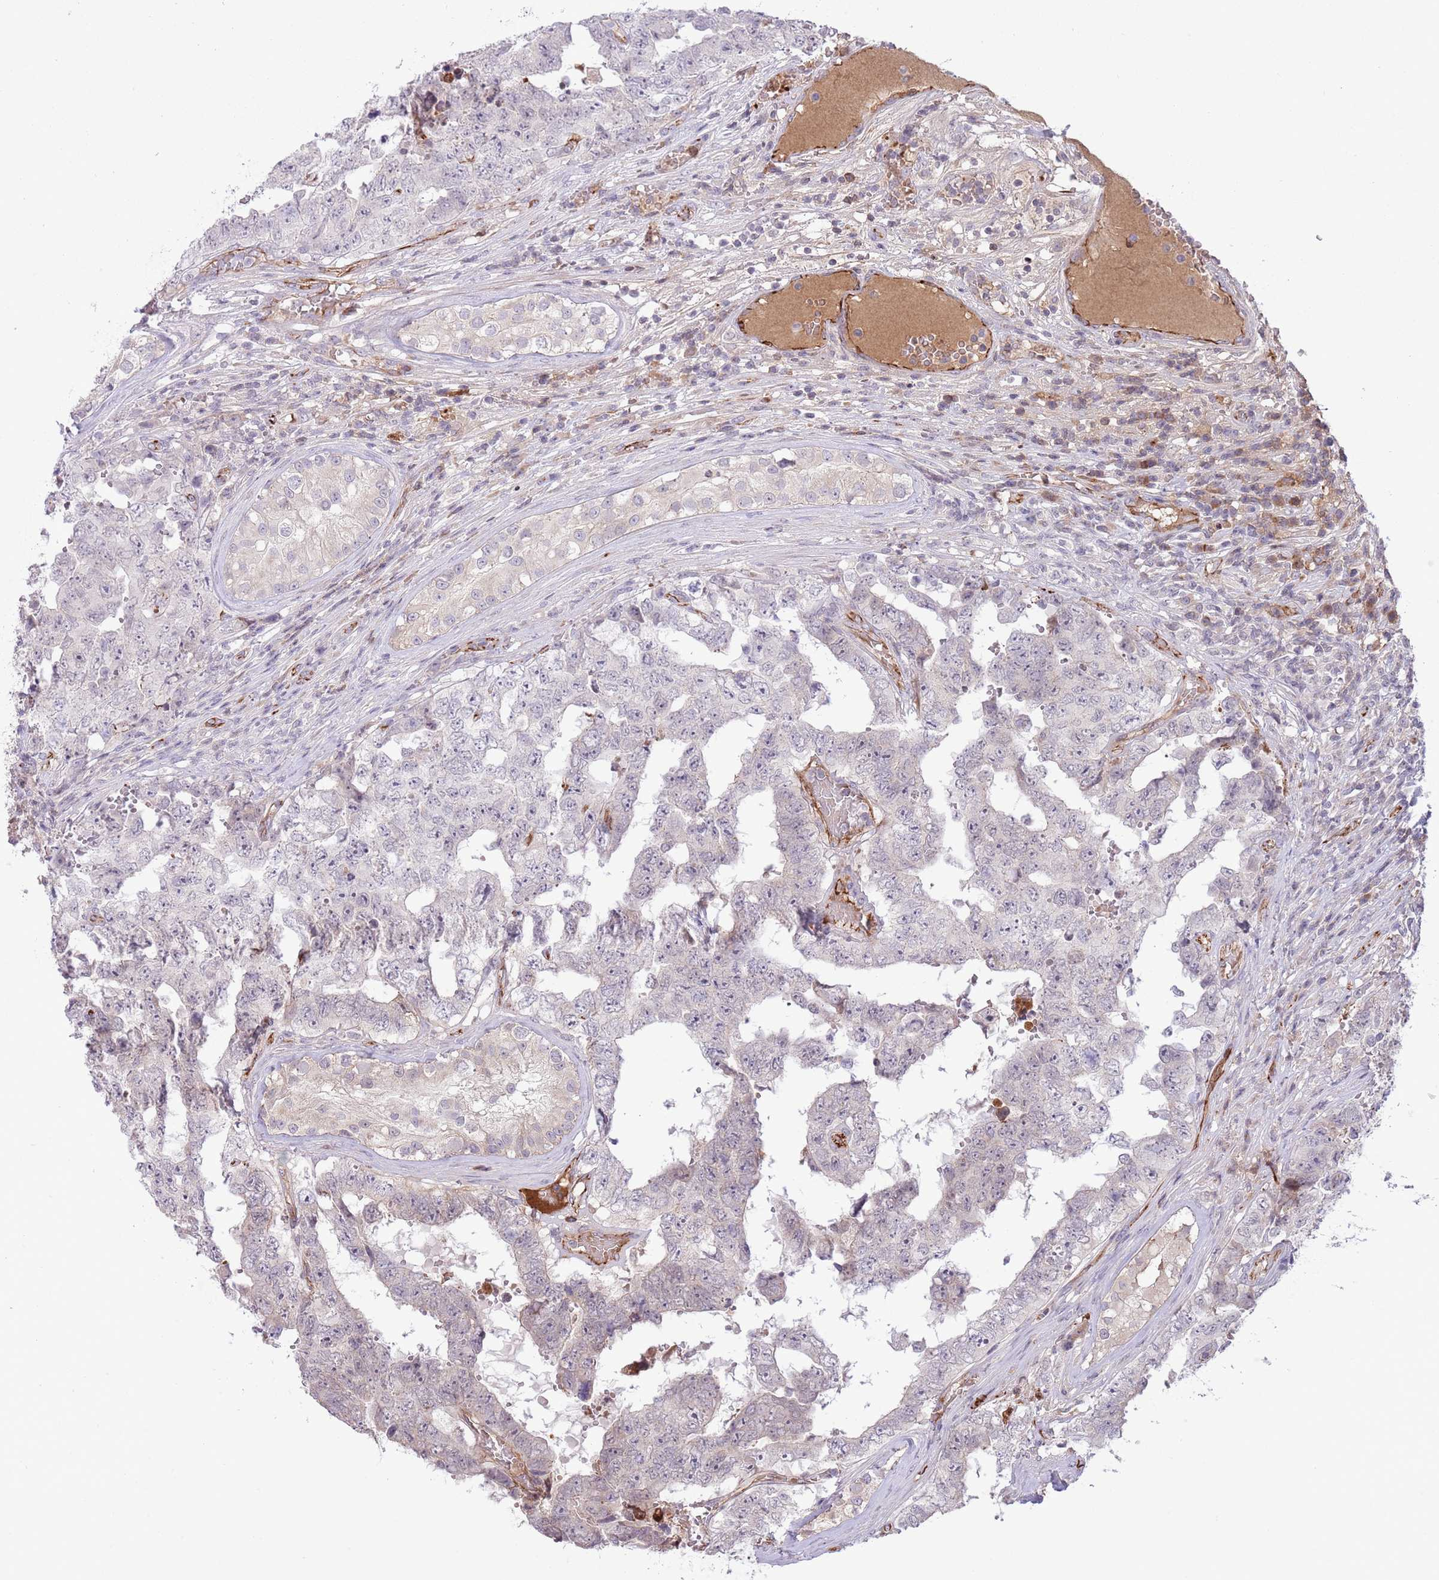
{"staining": {"intensity": "negative", "quantity": "none", "location": "none"}, "tissue": "testis cancer", "cell_type": "Tumor cells", "image_type": "cancer", "snomed": [{"axis": "morphology", "description": "Normal tissue, NOS"}, {"axis": "morphology", "description": "Carcinoma, Embryonal, NOS"}, {"axis": "topography", "description": "Testis"}, {"axis": "topography", "description": "Epididymis"}], "caption": "Immunohistochemical staining of human testis embryonal carcinoma exhibits no significant staining in tumor cells.", "gene": "DPP10", "patient": {"sex": "male", "age": 25}}